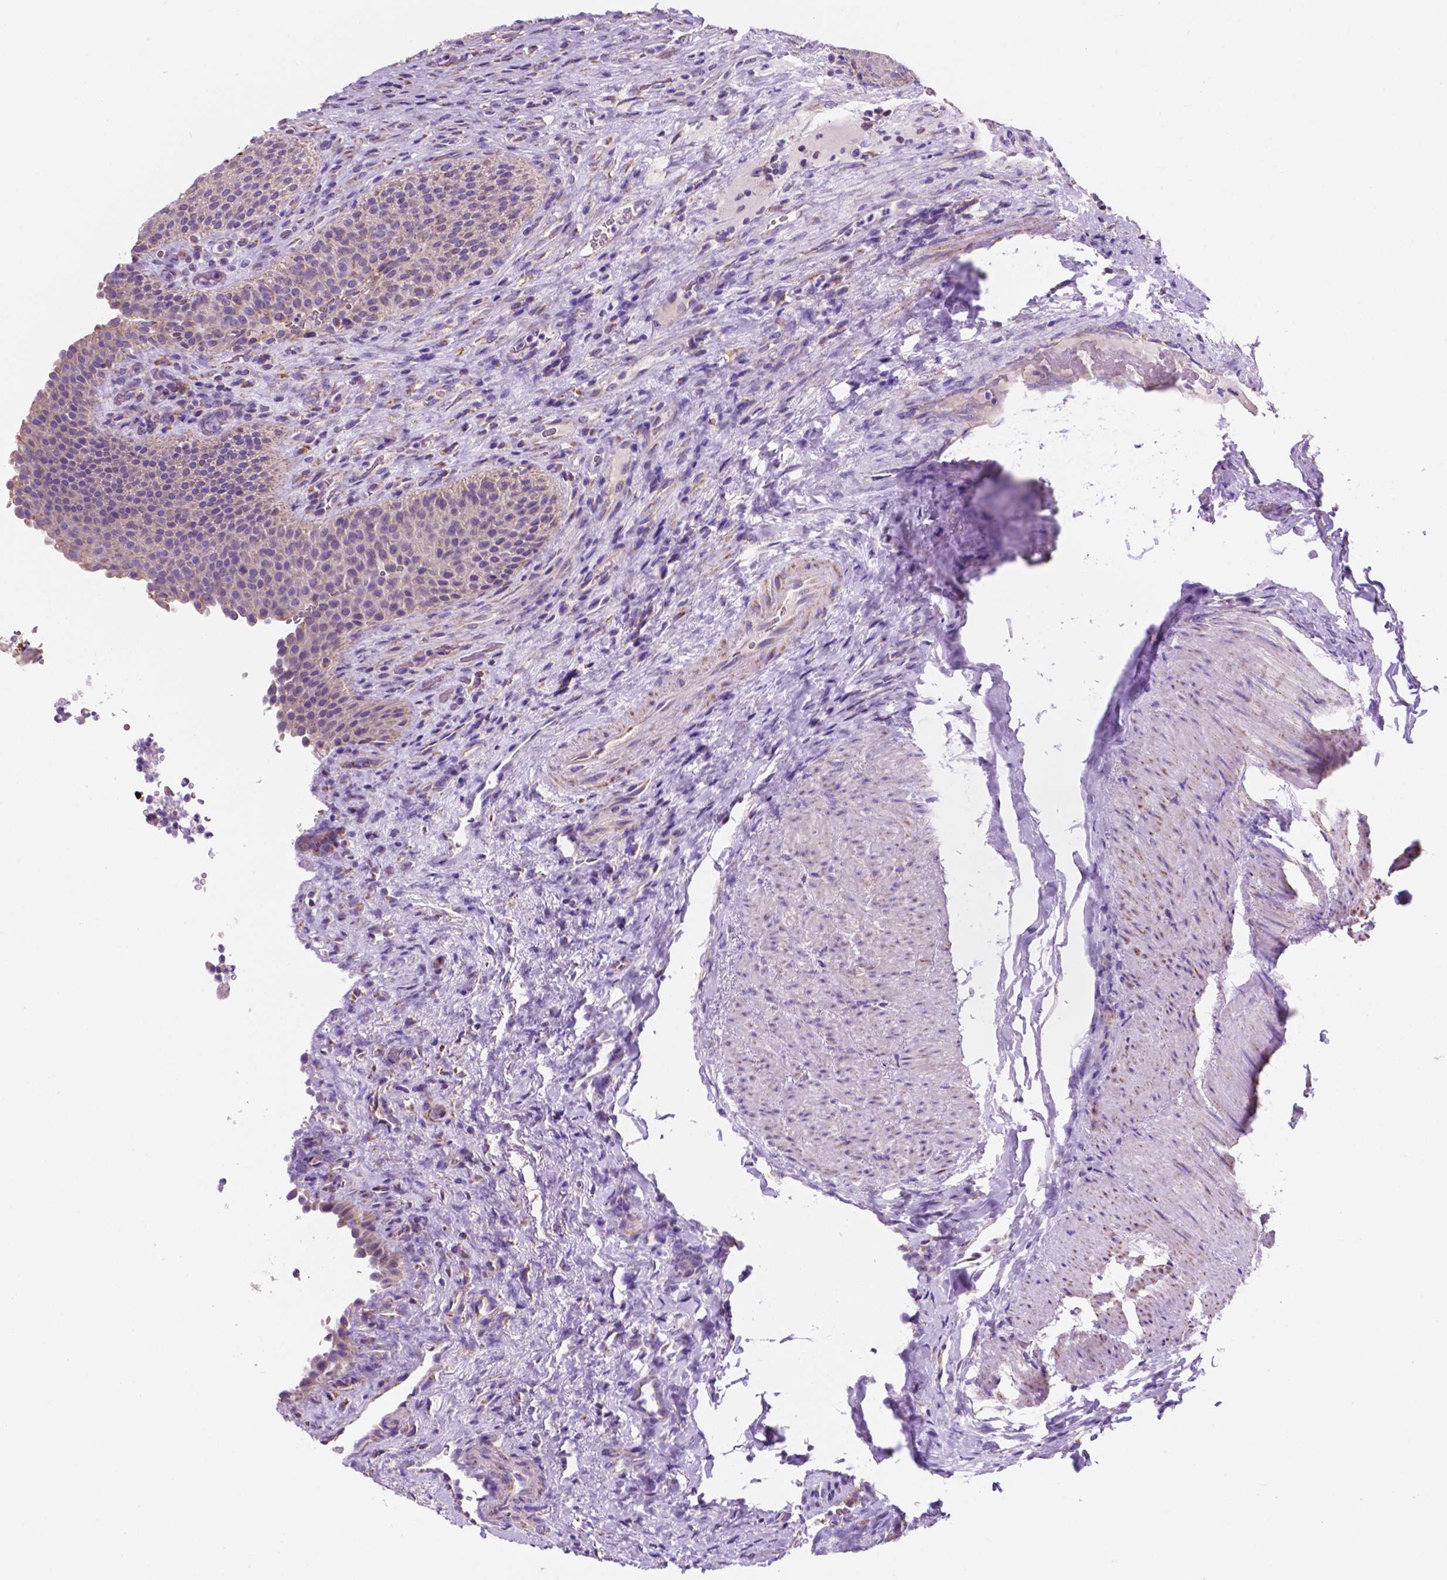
{"staining": {"intensity": "weak", "quantity": "<25%", "location": "cytoplasmic/membranous"}, "tissue": "urinary bladder", "cell_type": "Urothelial cells", "image_type": "normal", "snomed": [{"axis": "morphology", "description": "Normal tissue, NOS"}, {"axis": "topography", "description": "Urinary bladder"}, {"axis": "topography", "description": "Peripheral nerve tissue"}], "caption": "This is an IHC micrograph of benign urinary bladder. There is no staining in urothelial cells.", "gene": "TRPV5", "patient": {"sex": "male", "age": 66}}